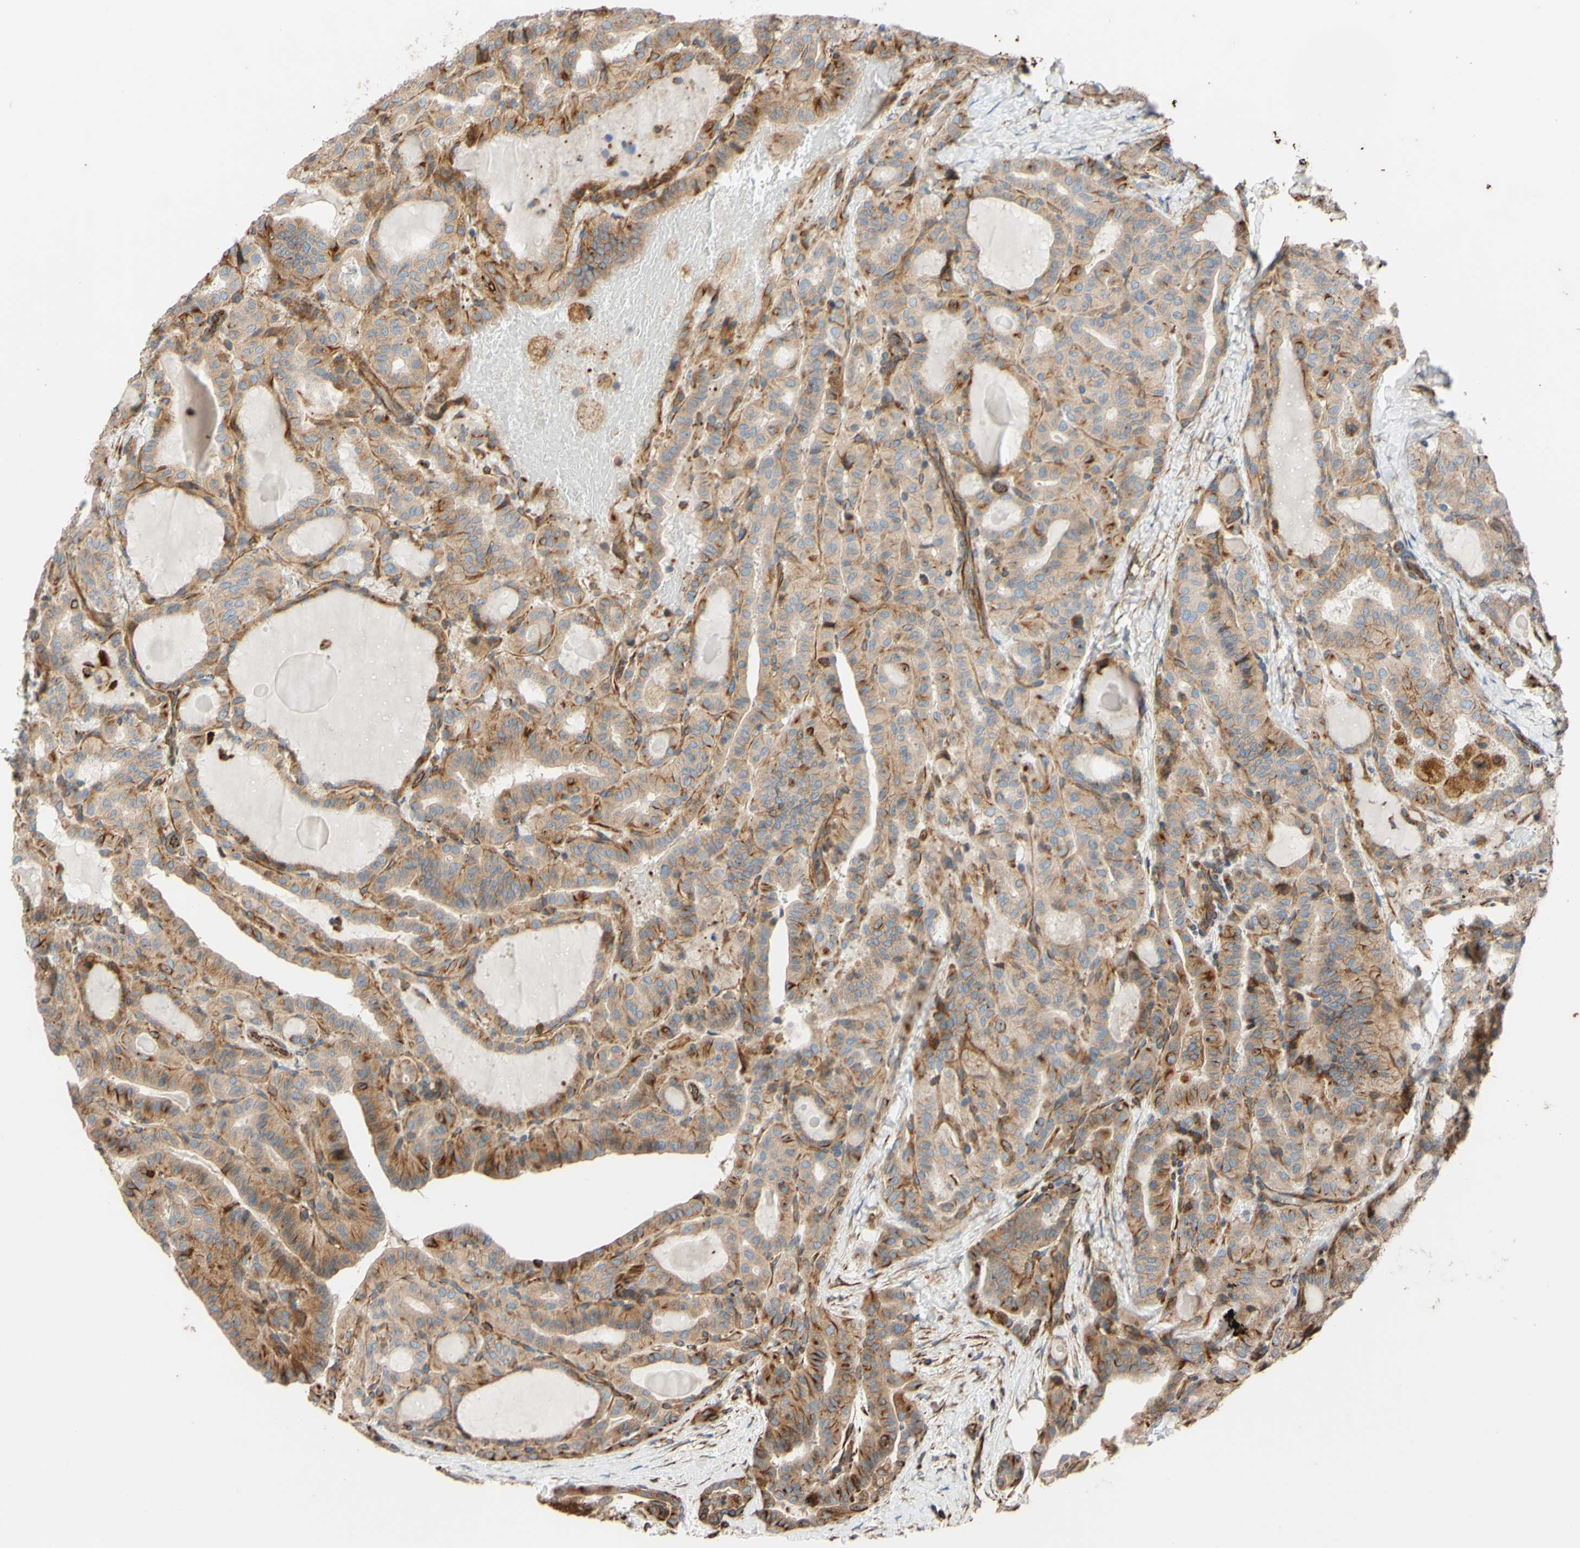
{"staining": {"intensity": "moderate", "quantity": ">75%", "location": "cytoplasmic/membranous"}, "tissue": "thyroid cancer", "cell_type": "Tumor cells", "image_type": "cancer", "snomed": [{"axis": "morphology", "description": "Papillary adenocarcinoma, NOS"}, {"axis": "topography", "description": "Thyroid gland"}], "caption": "A brown stain highlights moderate cytoplasmic/membranous positivity of a protein in human thyroid papillary adenocarcinoma tumor cells.", "gene": "C1orf43", "patient": {"sex": "male", "age": 77}}